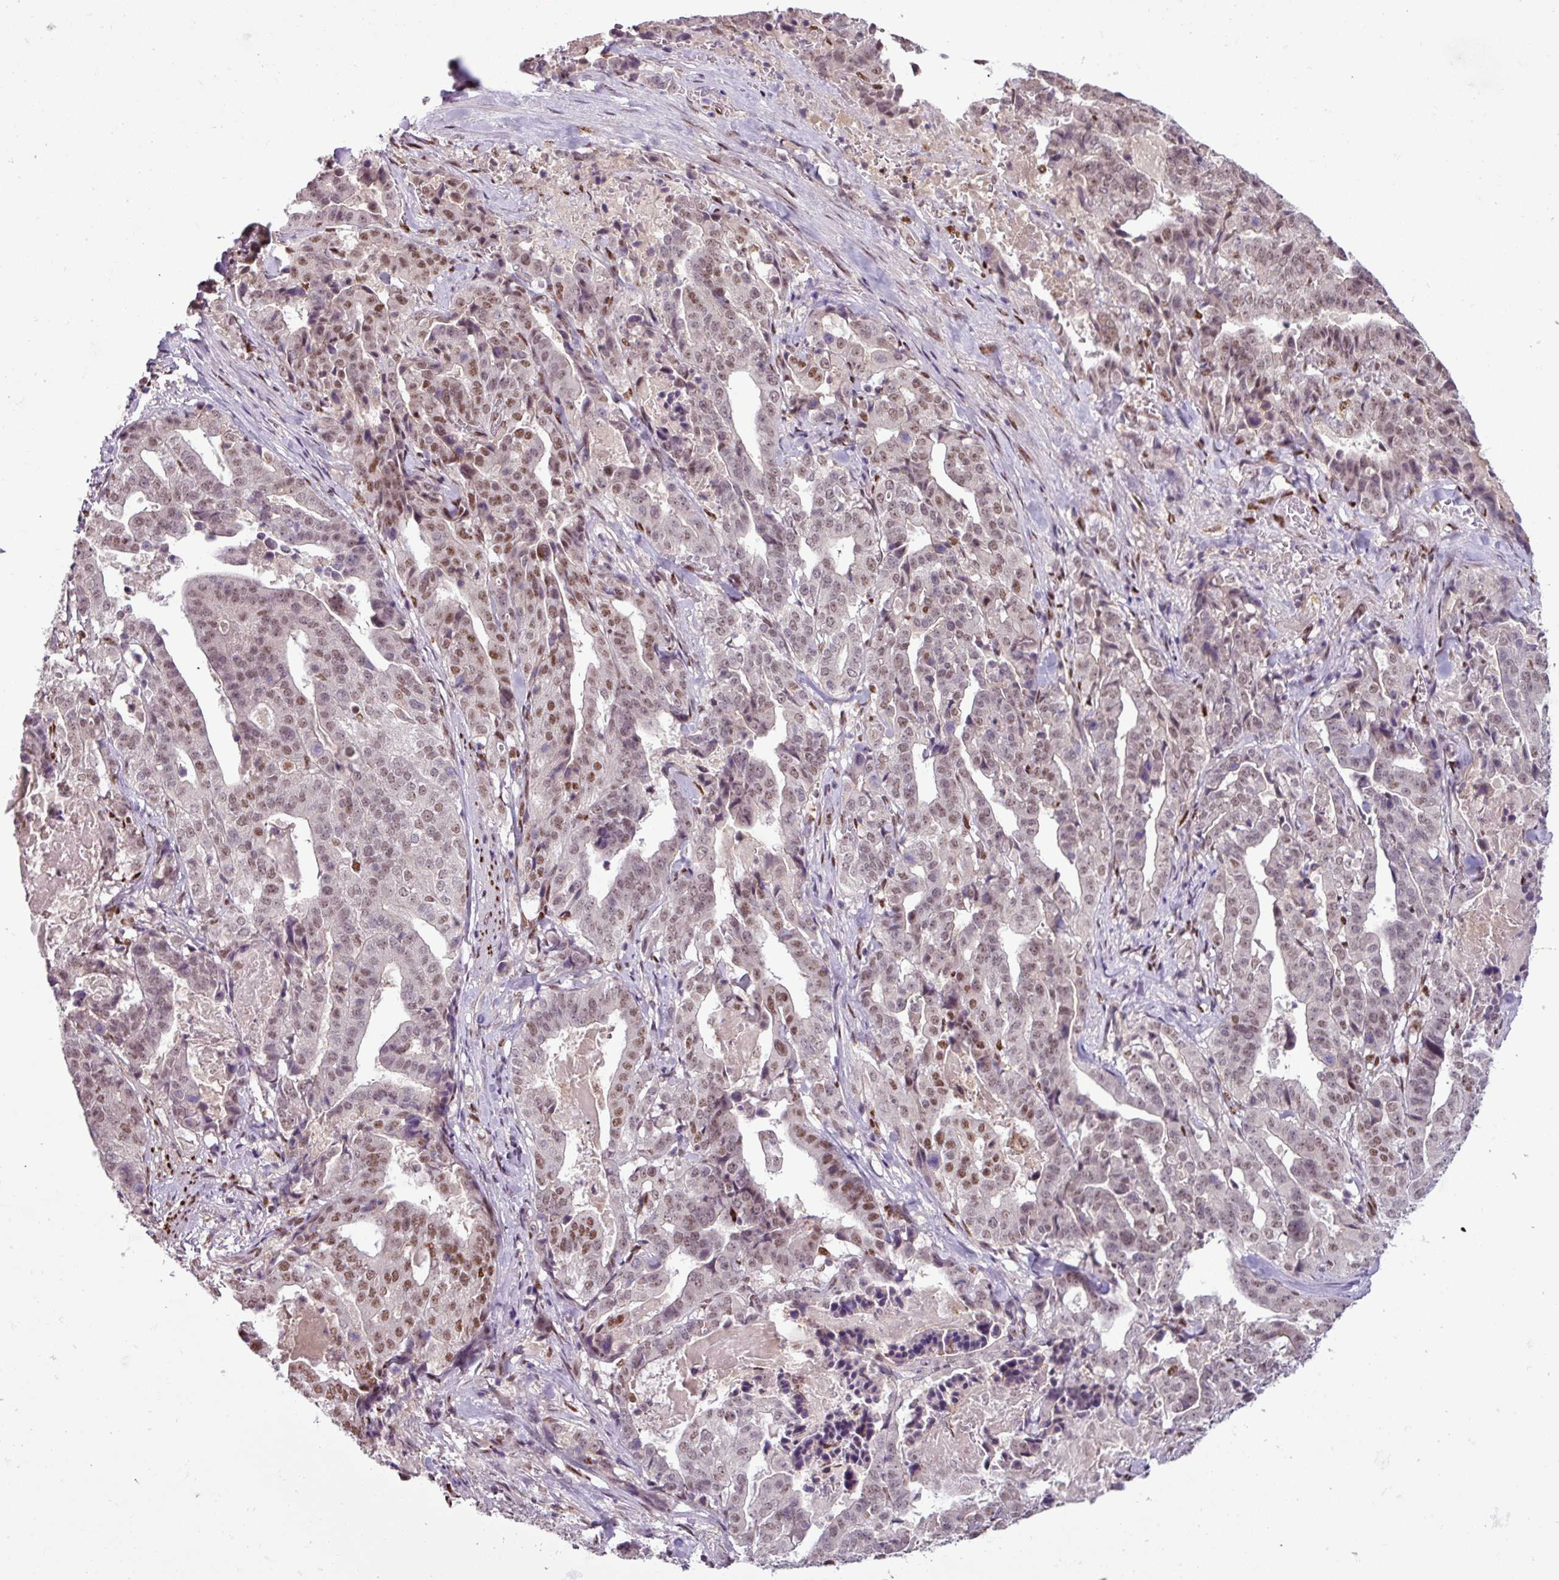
{"staining": {"intensity": "moderate", "quantity": ">75%", "location": "nuclear"}, "tissue": "stomach cancer", "cell_type": "Tumor cells", "image_type": "cancer", "snomed": [{"axis": "morphology", "description": "Adenocarcinoma, NOS"}, {"axis": "topography", "description": "Stomach"}], "caption": "Immunohistochemical staining of human adenocarcinoma (stomach) demonstrates medium levels of moderate nuclear positivity in about >75% of tumor cells.", "gene": "IRF2BPL", "patient": {"sex": "male", "age": 48}}